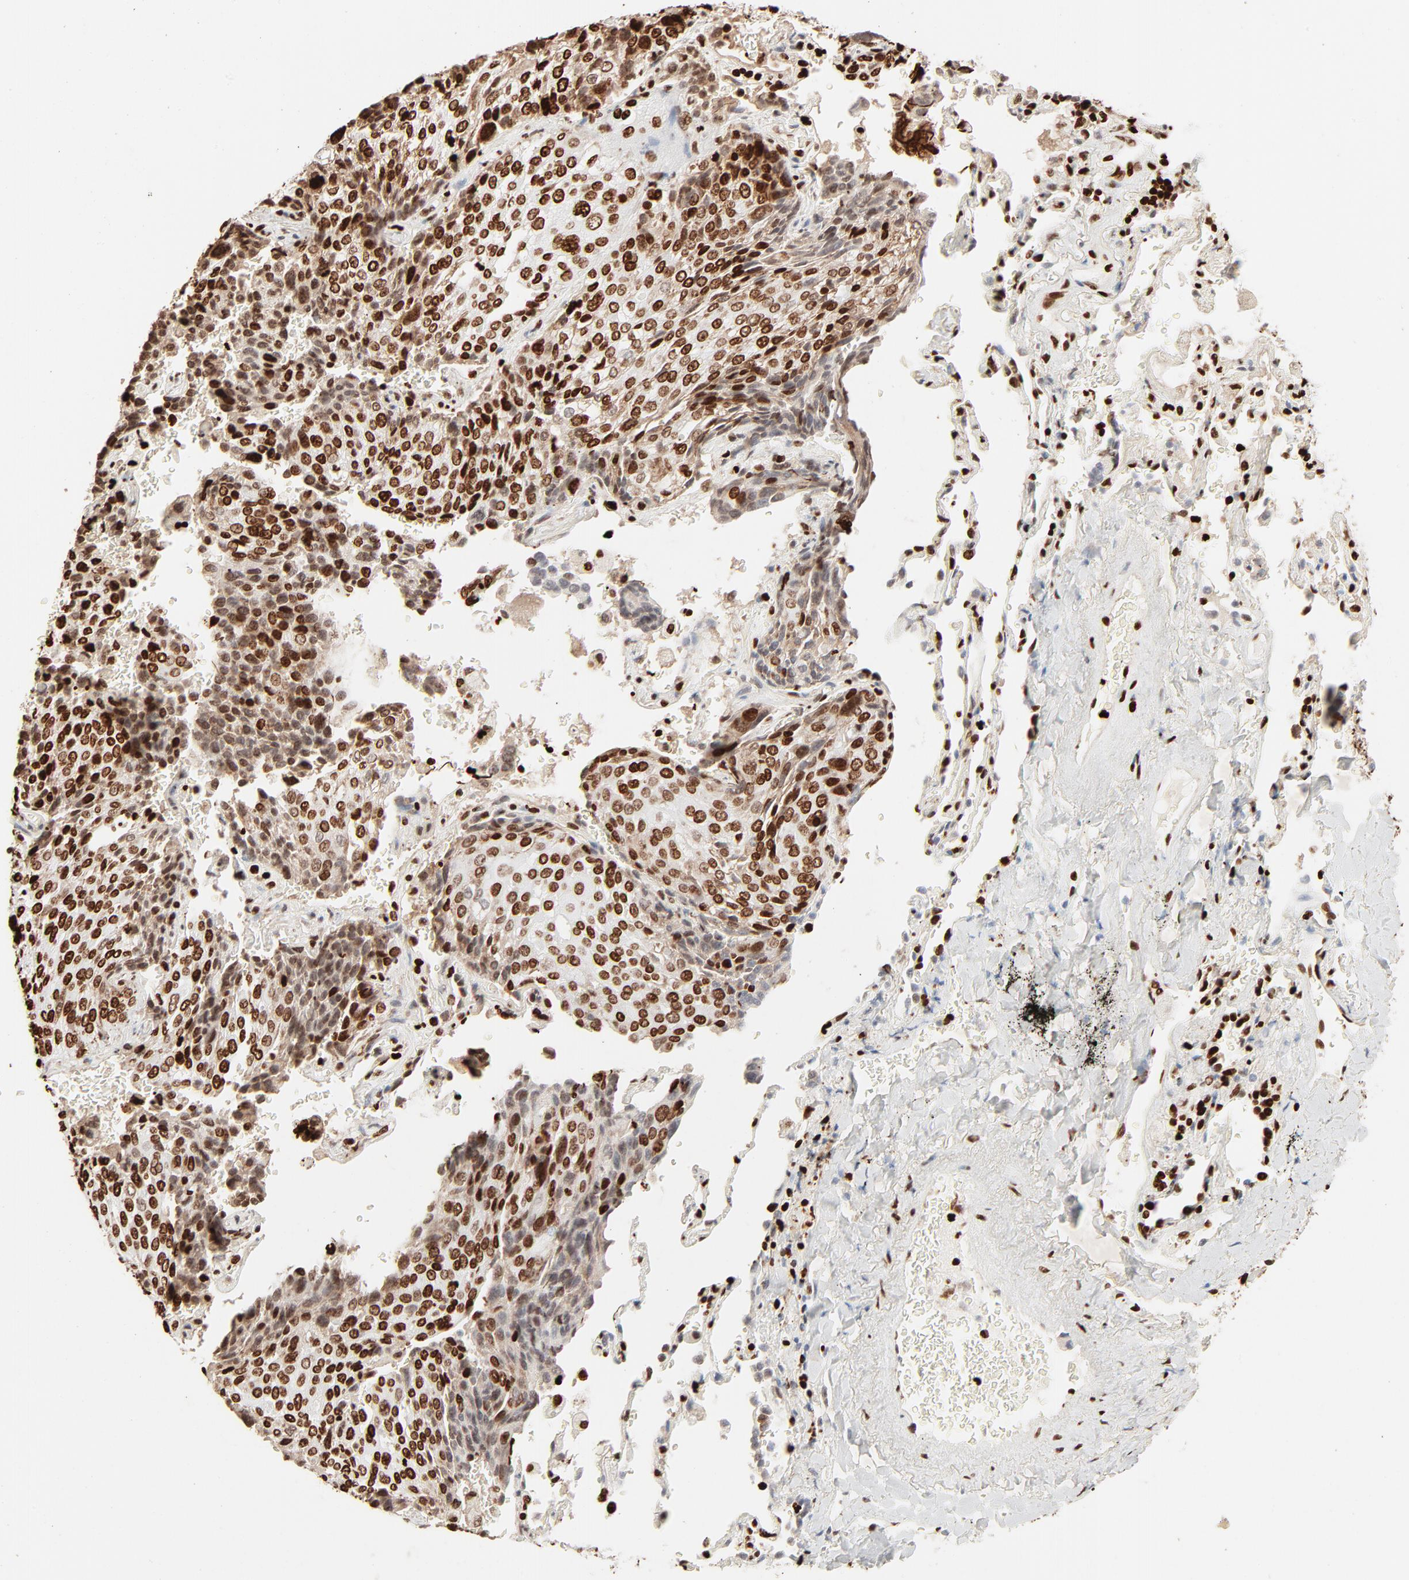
{"staining": {"intensity": "strong", "quantity": ">75%", "location": "nuclear"}, "tissue": "lung cancer", "cell_type": "Tumor cells", "image_type": "cancer", "snomed": [{"axis": "morphology", "description": "Squamous cell carcinoma, NOS"}, {"axis": "topography", "description": "Lung"}], "caption": "The immunohistochemical stain highlights strong nuclear positivity in tumor cells of lung squamous cell carcinoma tissue. The protein of interest is stained brown, and the nuclei are stained in blue (DAB IHC with brightfield microscopy, high magnification).", "gene": "HMGB2", "patient": {"sex": "male", "age": 54}}